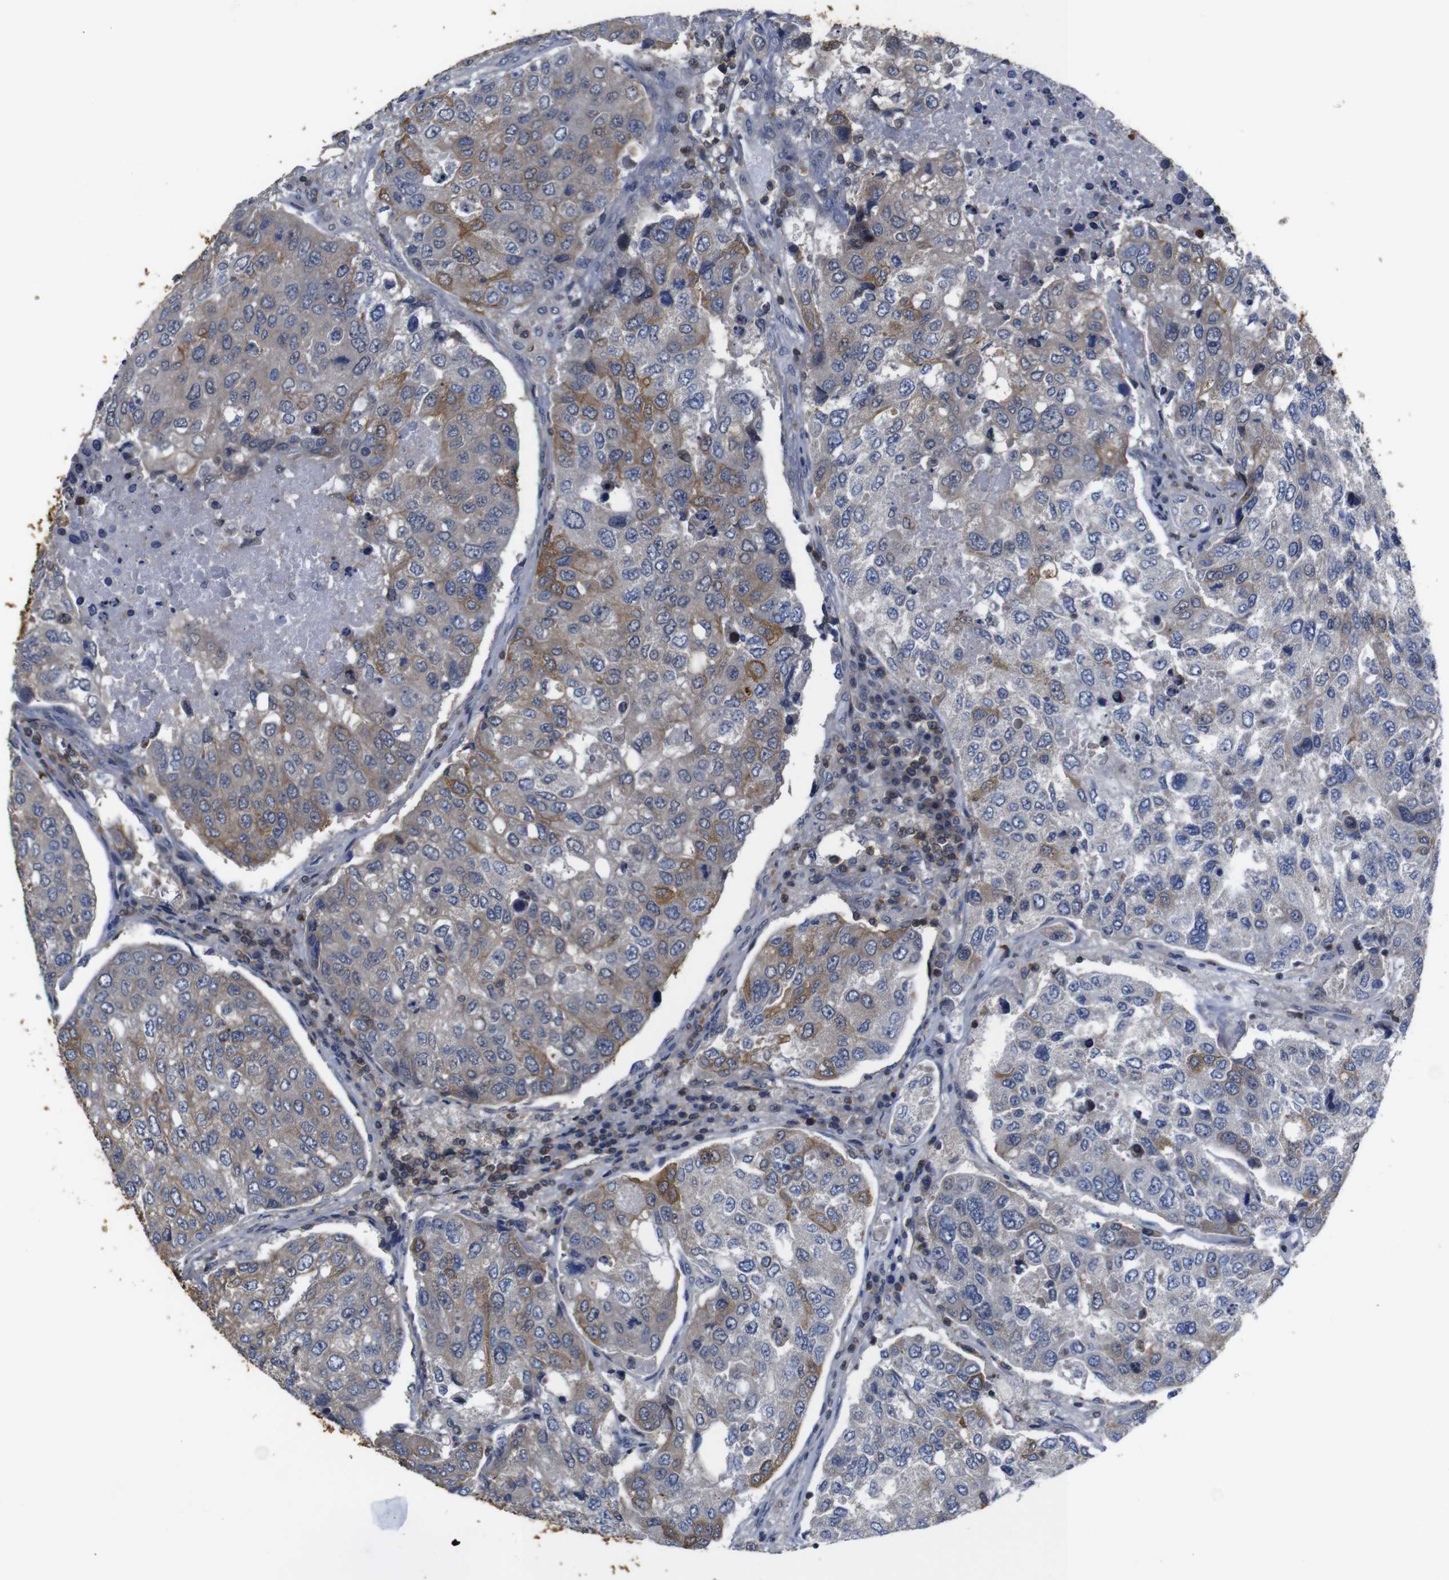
{"staining": {"intensity": "moderate", "quantity": "25%-75%", "location": "cytoplasmic/membranous"}, "tissue": "urothelial cancer", "cell_type": "Tumor cells", "image_type": "cancer", "snomed": [{"axis": "morphology", "description": "Urothelial carcinoma, High grade"}, {"axis": "topography", "description": "Lymph node"}, {"axis": "topography", "description": "Urinary bladder"}], "caption": "Moderate cytoplasmic/membranous protein expression is appreciated in approximately 25%-75% of tumor cells in high-grade urothelial carcinoma. (brown staining indicates protein expression, while blue staining denotes nuclei).", "gene": "BRWD3", "patient": {"sex": "male", "age": 51}}